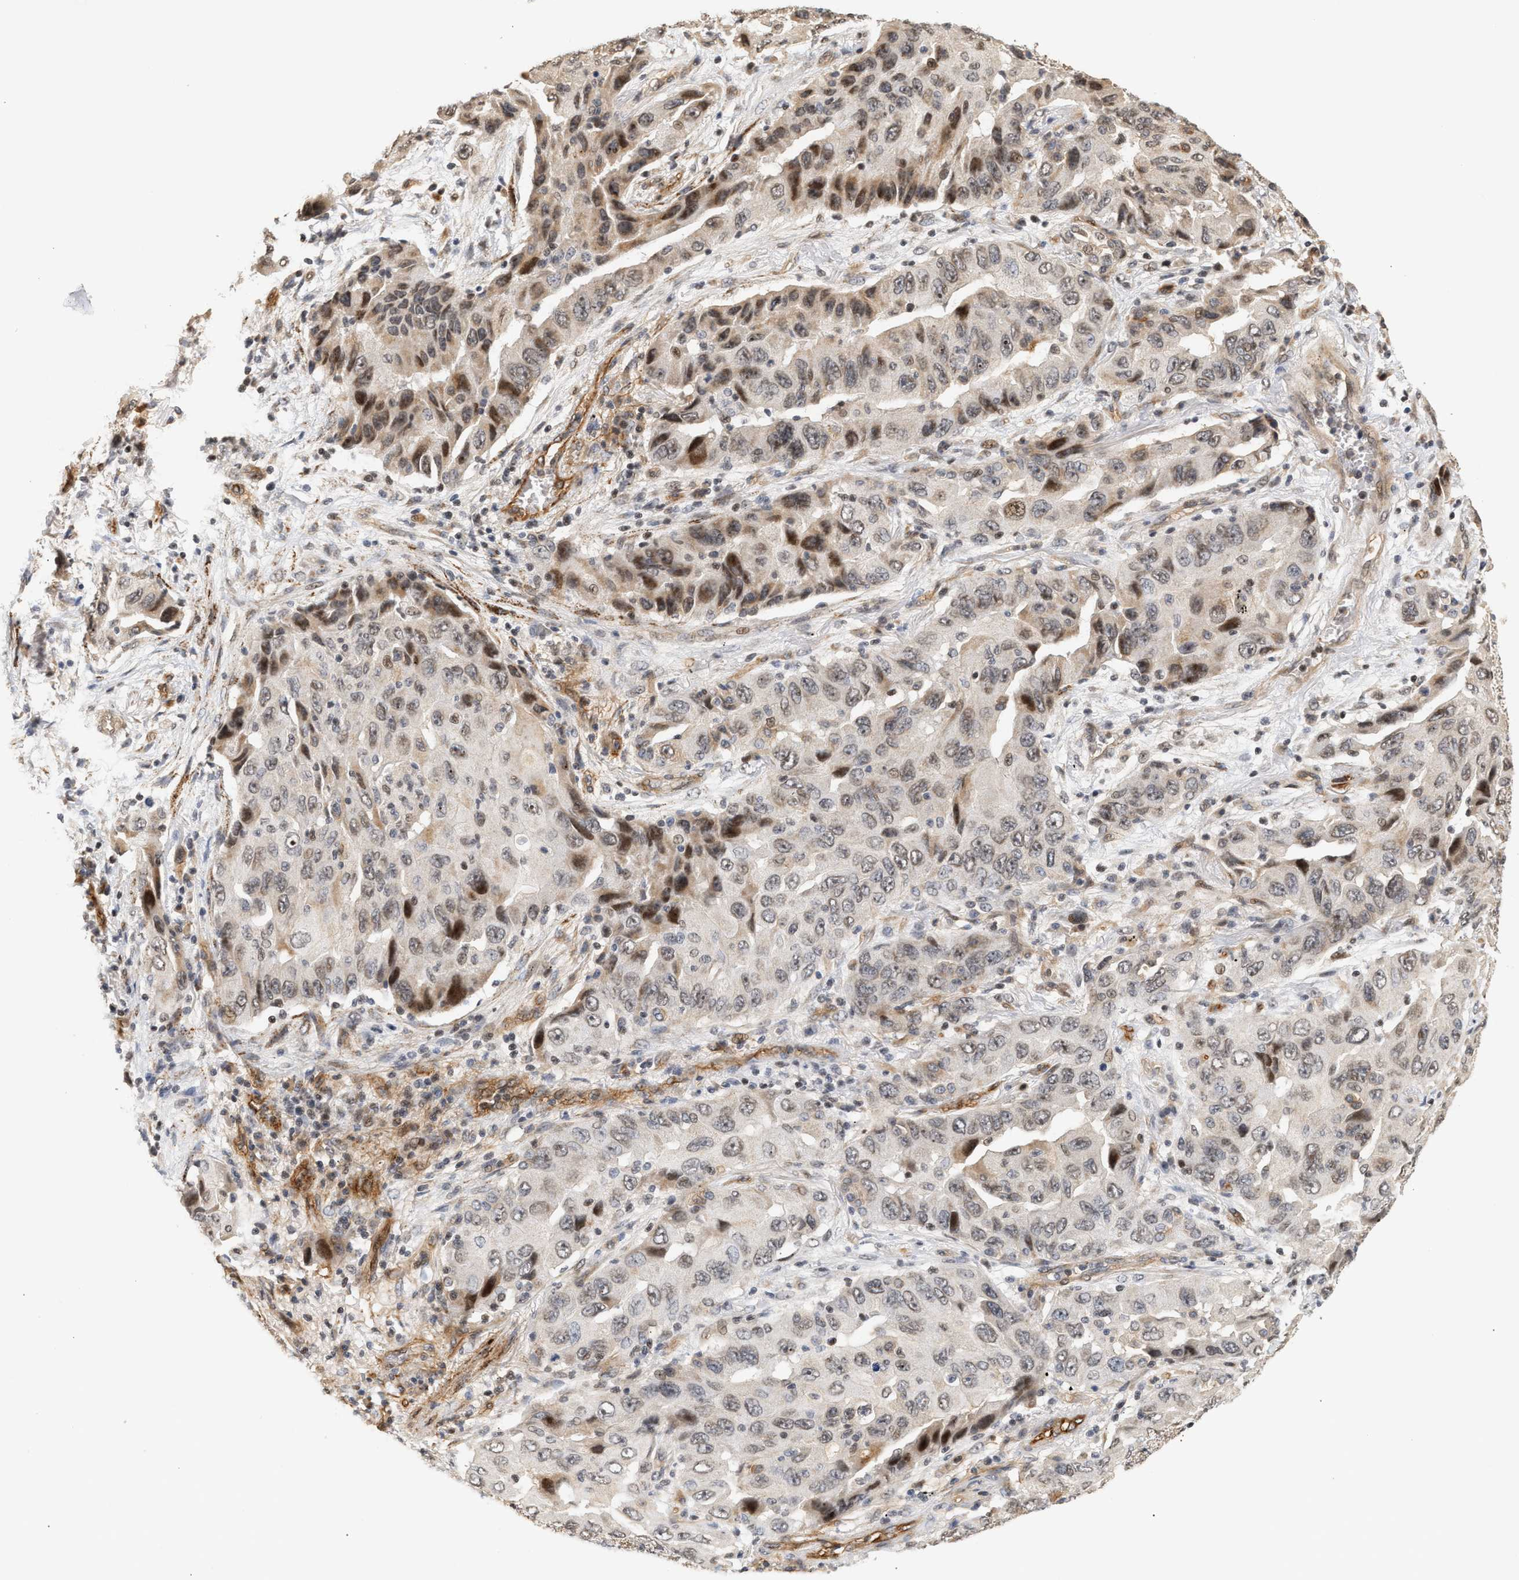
{"staining": {"intensity": "moderate", "quantity": "<25%", "location": "cytoplasmic/membranous,nuclear"}, "tissue": "lung cancer", "cell_type": "Tumor cells", "image_type": "cancer", "snomed": [{"axis": "morphology", "description": "Adenocarcinoma, NOS"}, {"axis": "topography", "description": "Lung"}], "caption": "About <25% of tumor cells in lung cancer (adenocarcinoma) show moderate cytoplasmic/membranous and nuclear protein expression as visualized by brown immunohistochemical staining.", "gene": "PLXND1", "patient": {"sex": "female", "age": 65}}